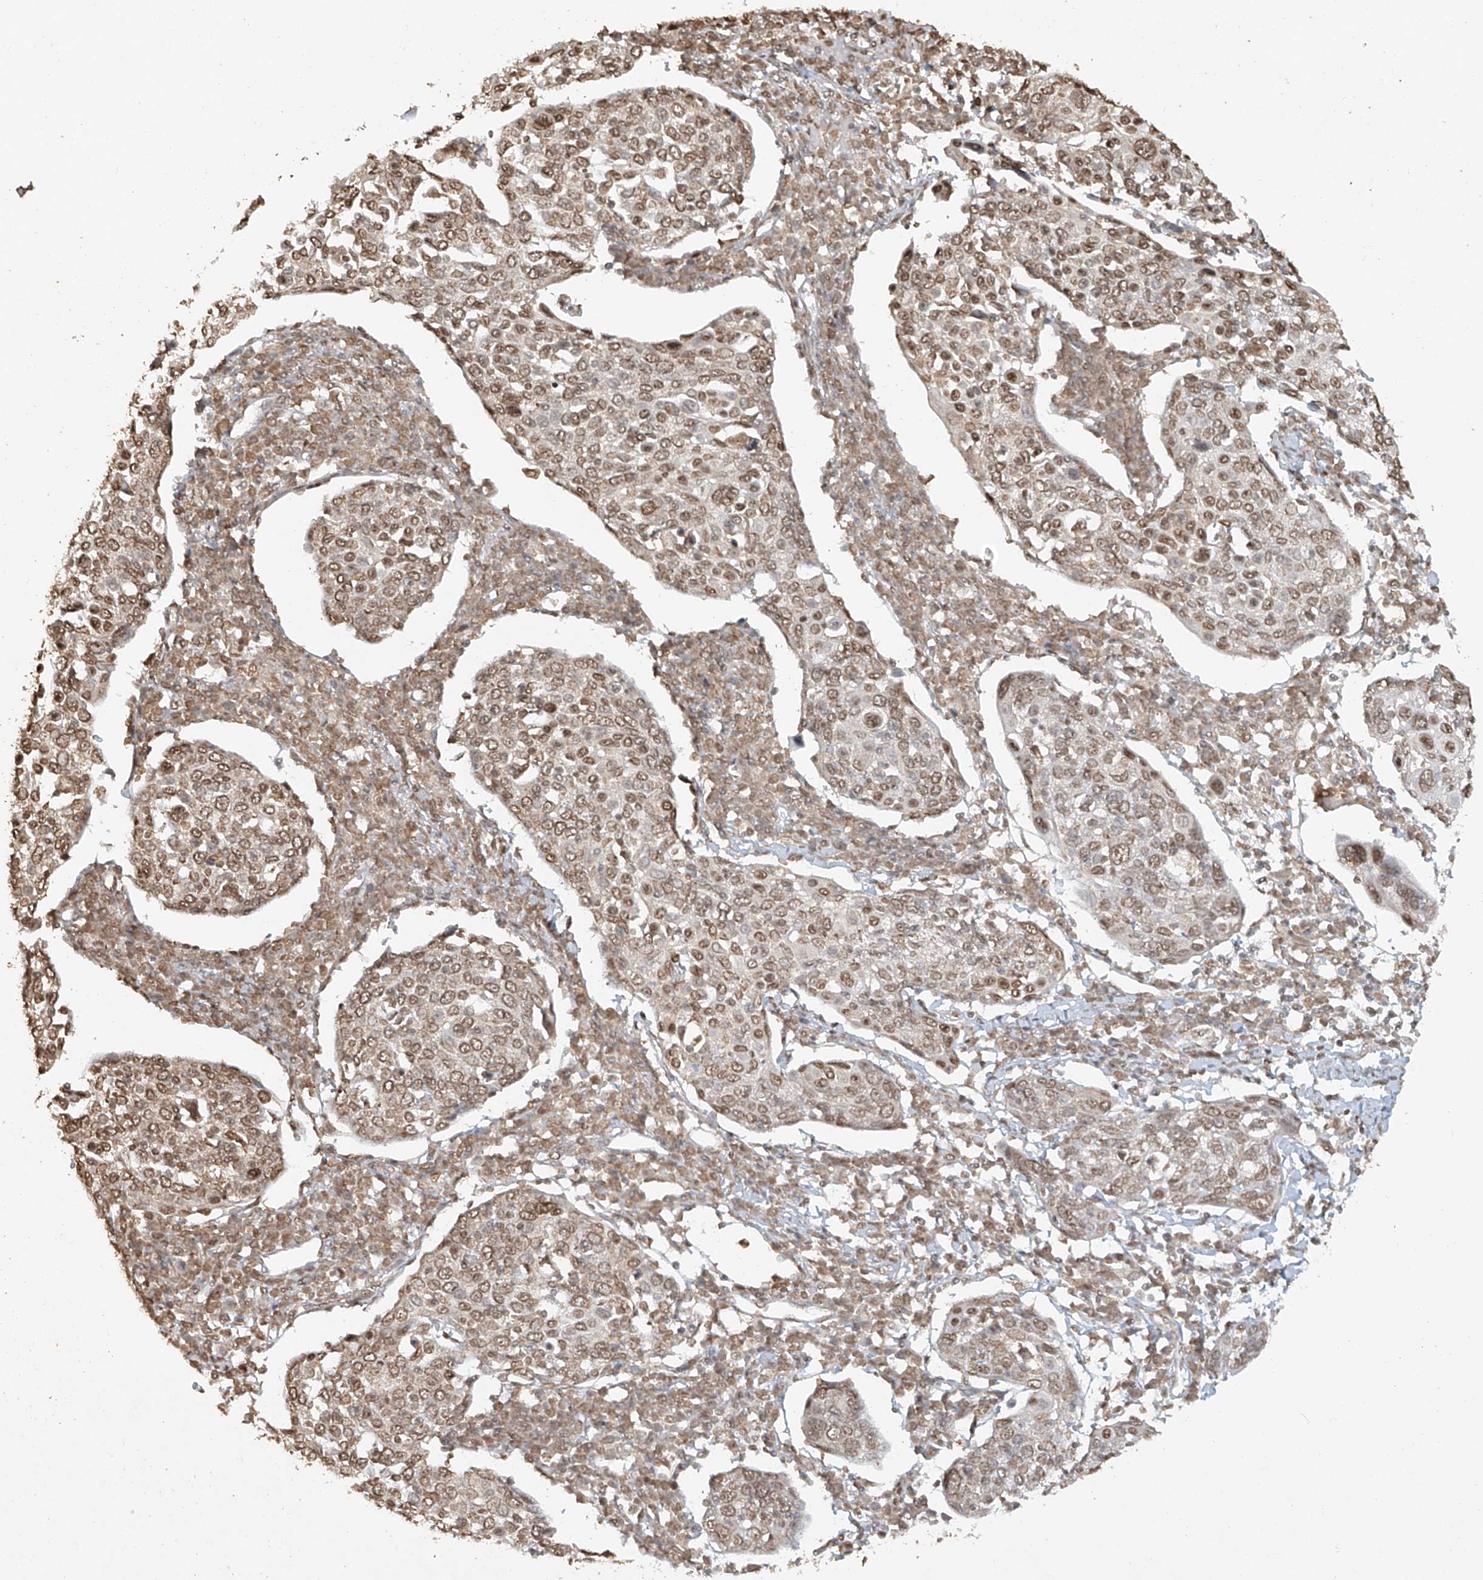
{"staining": {"intensity": "weak", "quantity": ">75%", "location": "nuclear"}, "tissue": "cervical cancer", "cell_type": "Tumor cells", "image_type": "cancer", "snomed": [{"axis": "morphology", "description": "Squamous cell carcinoma, NOS"}, {"axis": "topography", "description": "Cervix"}], "caption": "This image exhibits immunohistochemistry staining of cervical cancer (squamous cell carcinoma), with low weak nuclear expression in approximately >75% of tumor cells.", "gene": "TIGAR", "patient": {"sex": "female", "age": 40}}